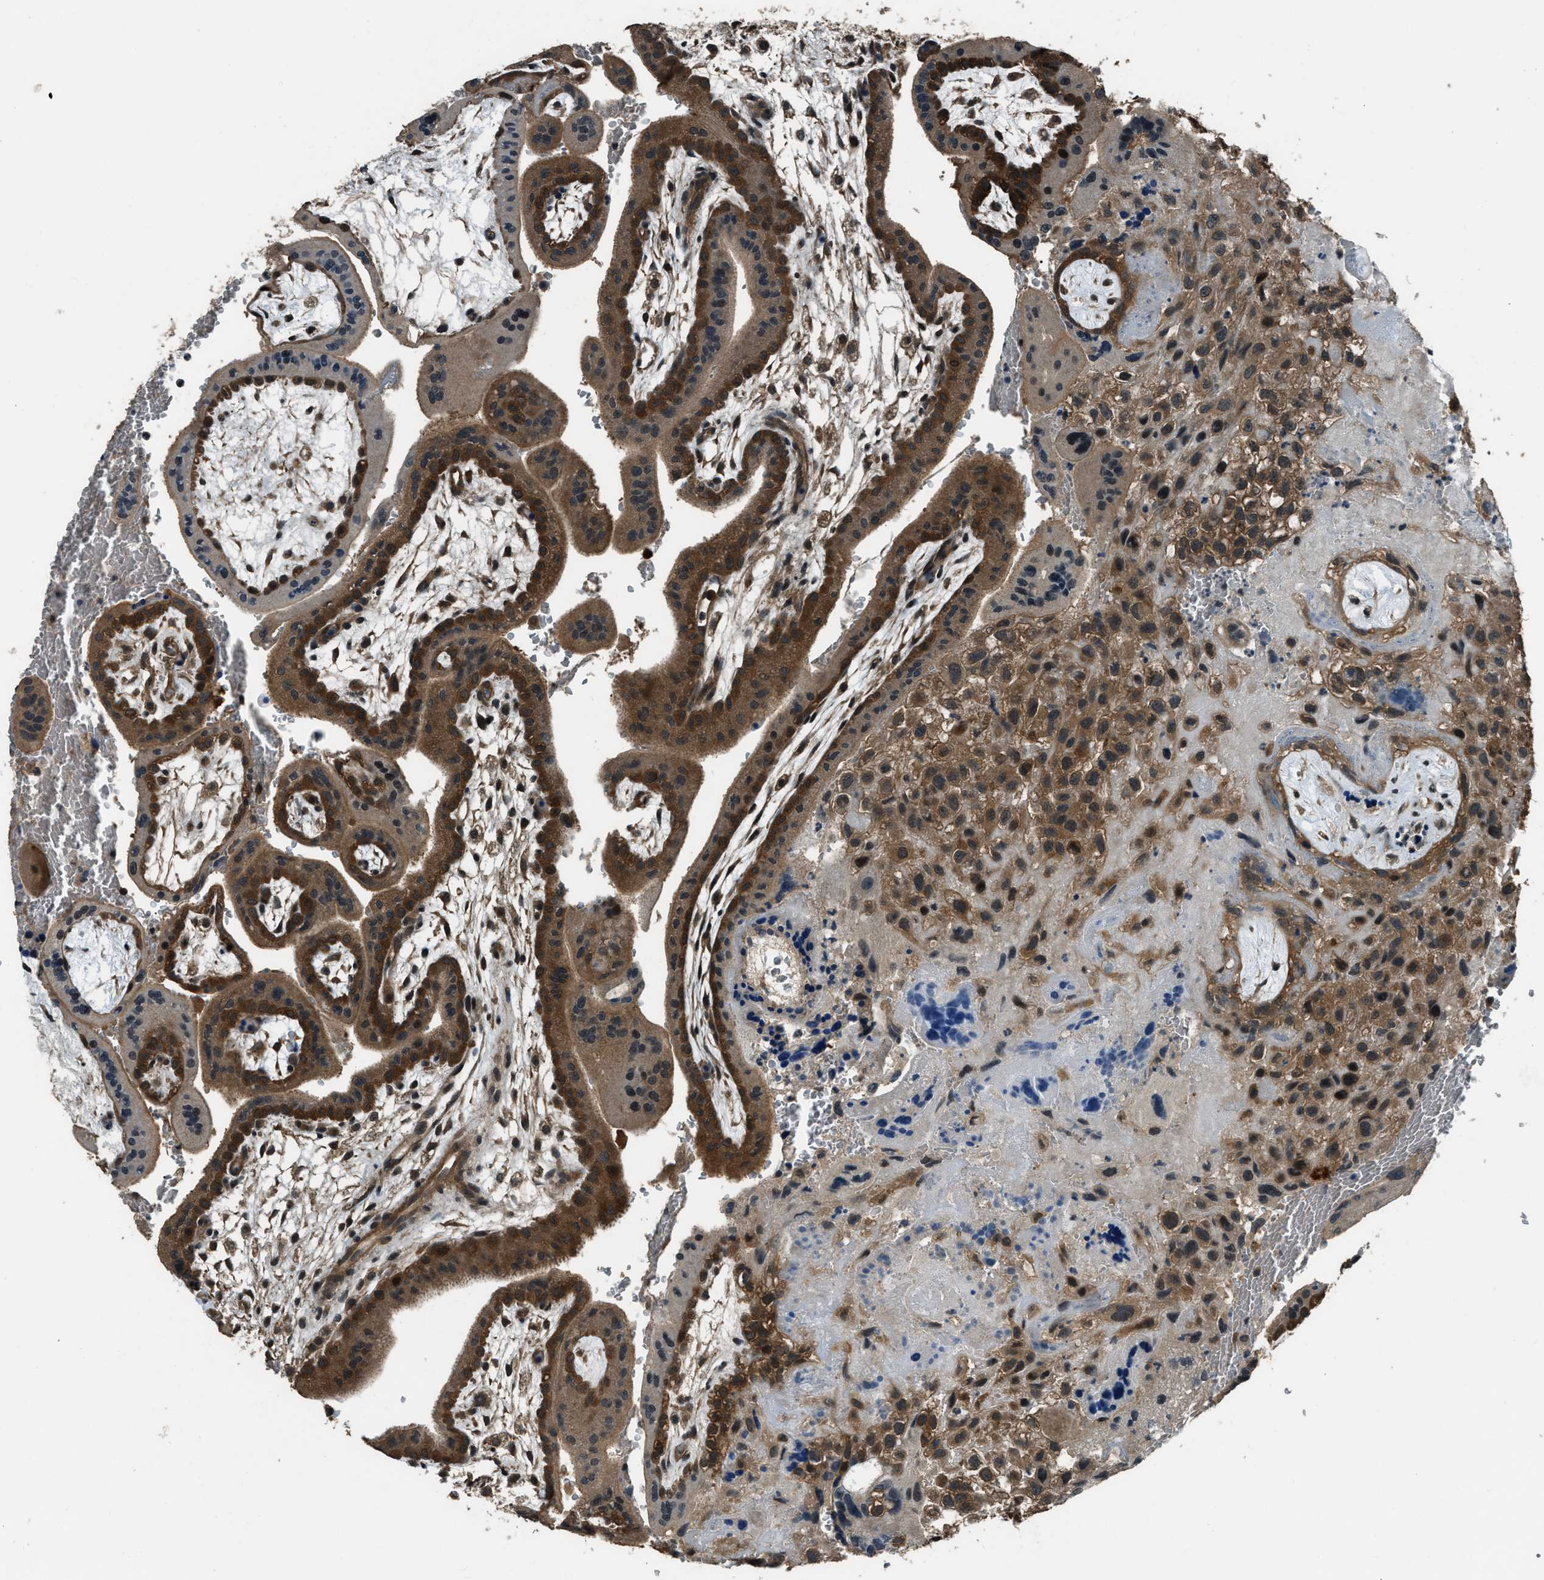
{"staining": {"intensity": "moderate", "quantity": ">75%", "location": "cytoplasmic/membranous"}, "tissue": "placenta", "cell_type": "Decidual cells", "image_type": "normal", "snomed": [{"axis": "morphology", "description": "Normal tissue, NOS"}, {"axis": "topography", "description": "Placenta"}], "caption": "Placenta was stained to show a protein in brown. There is medium levels of moderate cytoplasmic/membranous expression in about >75% of decidual cells.", "gene": "NUDCD3", "patient": {"sex": "female", "age": 35}}